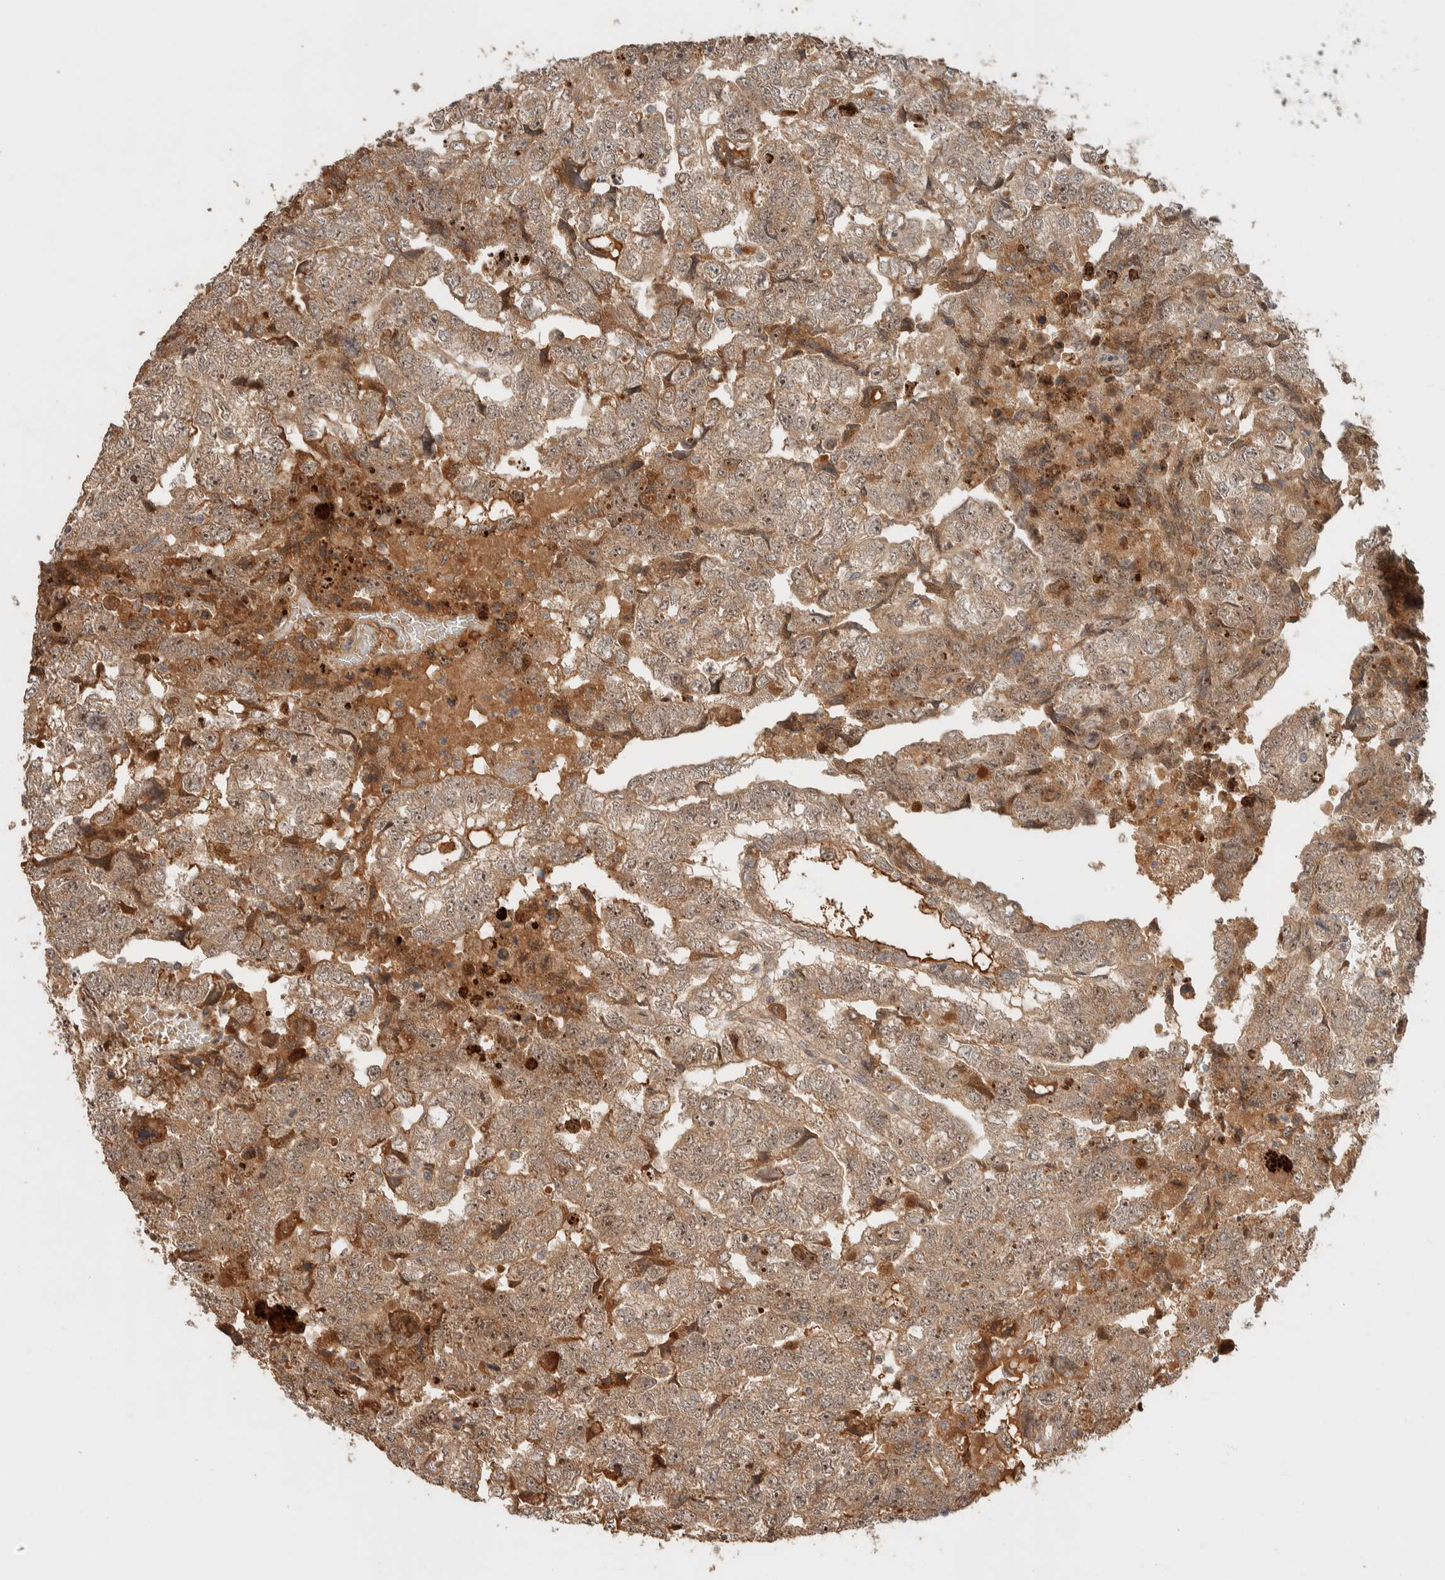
{"staining": {"intensity": "moderate", "quantity": ">75%", "location": "cytoplasmic/membranous"}, "tissue": "testis cancer", "cell_type": "Tumor cells", "image_type": "cancer", "snomed": [{"axis": "morphology", "description": "Carcinoma, Embryonal, NOS"}, {"axis": "topography", "description": "Testis"}], "caption": "Moderate cytoplasmic/membranous expression for a protein is identified in about >75% of tumor cells of testis embryonal carcinoma using IHC.", "gene": "ZBTB2", "patient": {"sex": "male", "age": 36}}